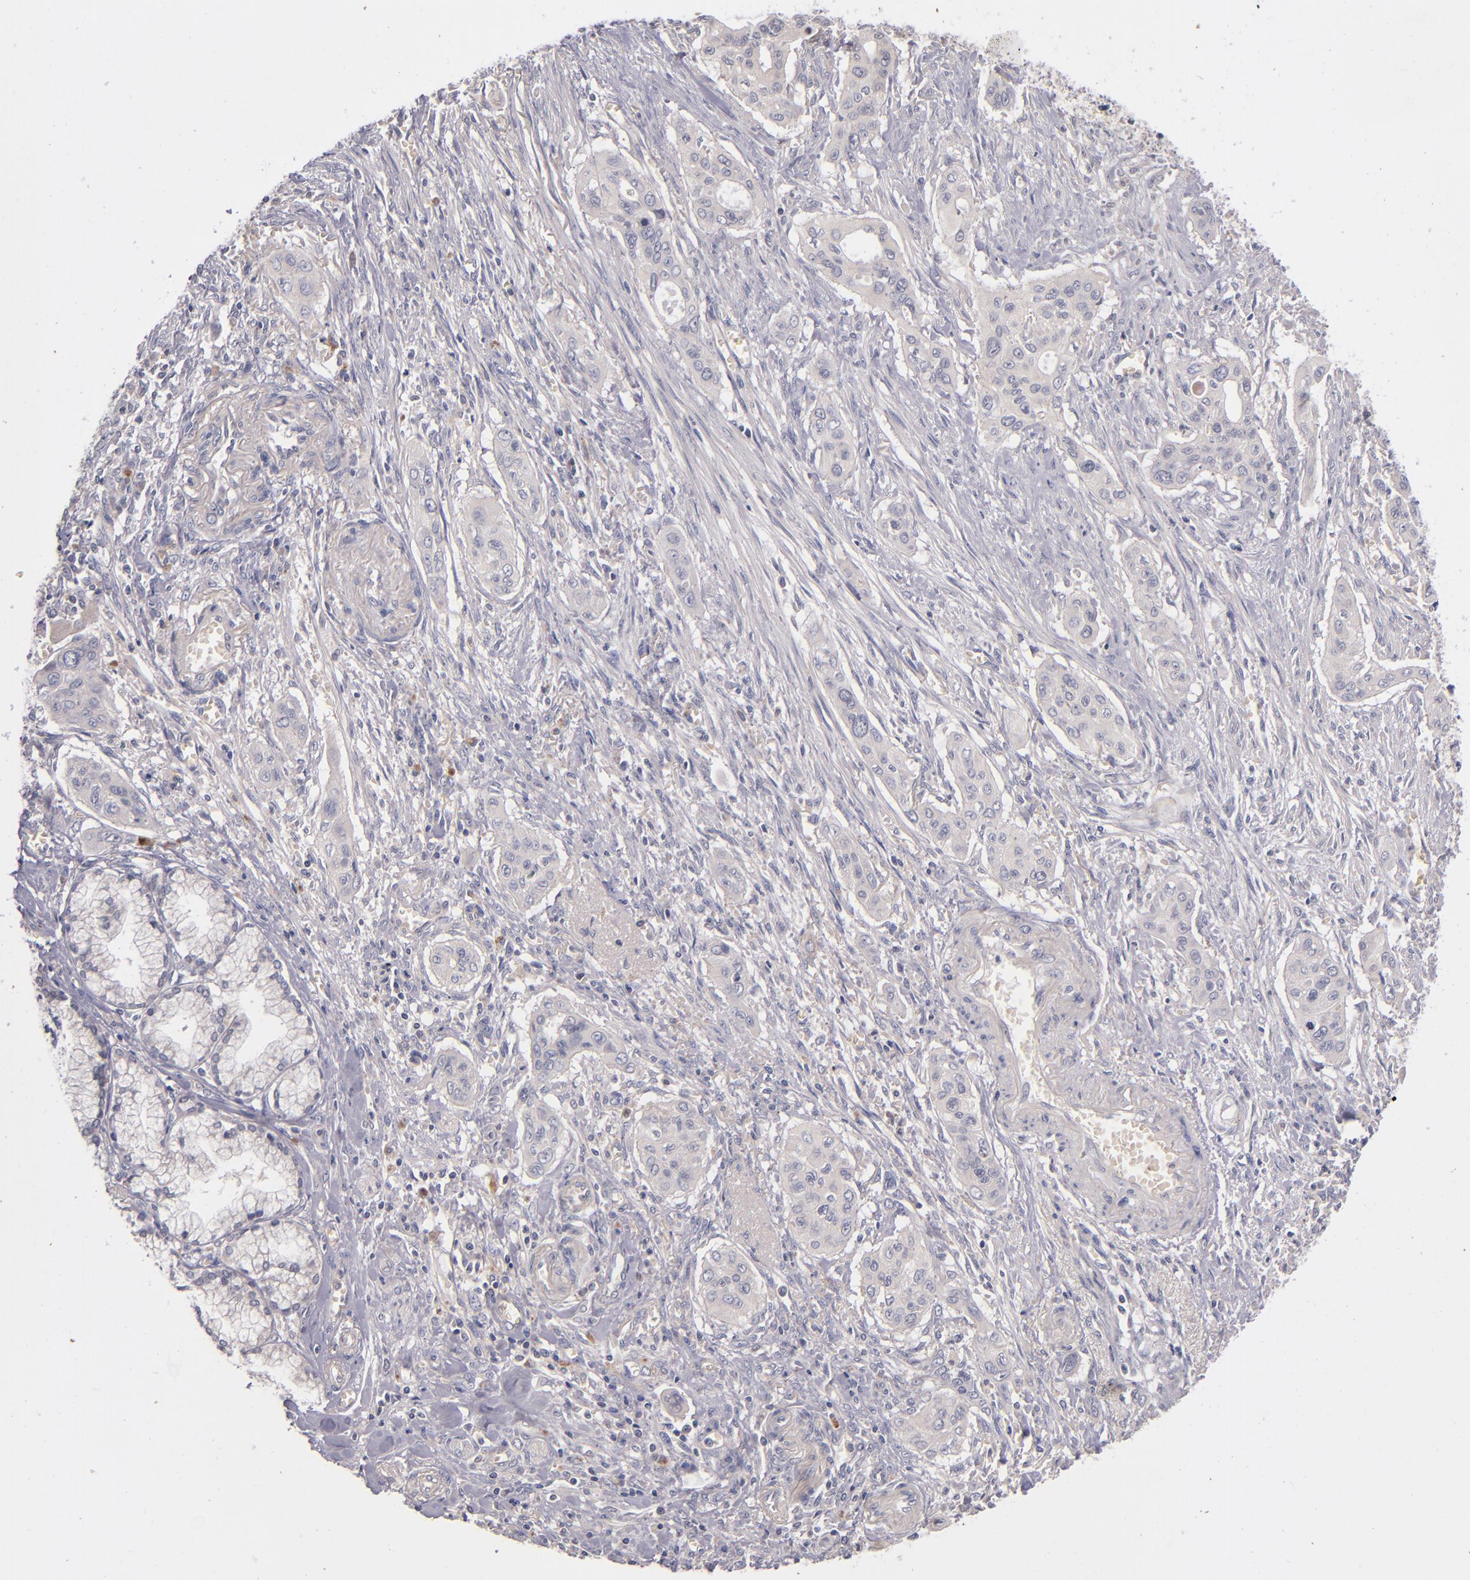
{"staining": {"intensity": "negative", "quantity": "none", "location": "none"}, "tissue": "pancreatic cancer", "cell_type": "Tumor cells", "image_type": "cancer", "snomed": [{"axis": "morphology", "description": "Adenocarcinoma, NOS"}, {"axis": "topography", "description": "Pancreas"}], "caption": "This is an immunohistochemistry image of human pancreatic cancer. There is no positivity in tumor cells.", "gene": "TSC2", "patient": {"sex": "male", "age": 77}}